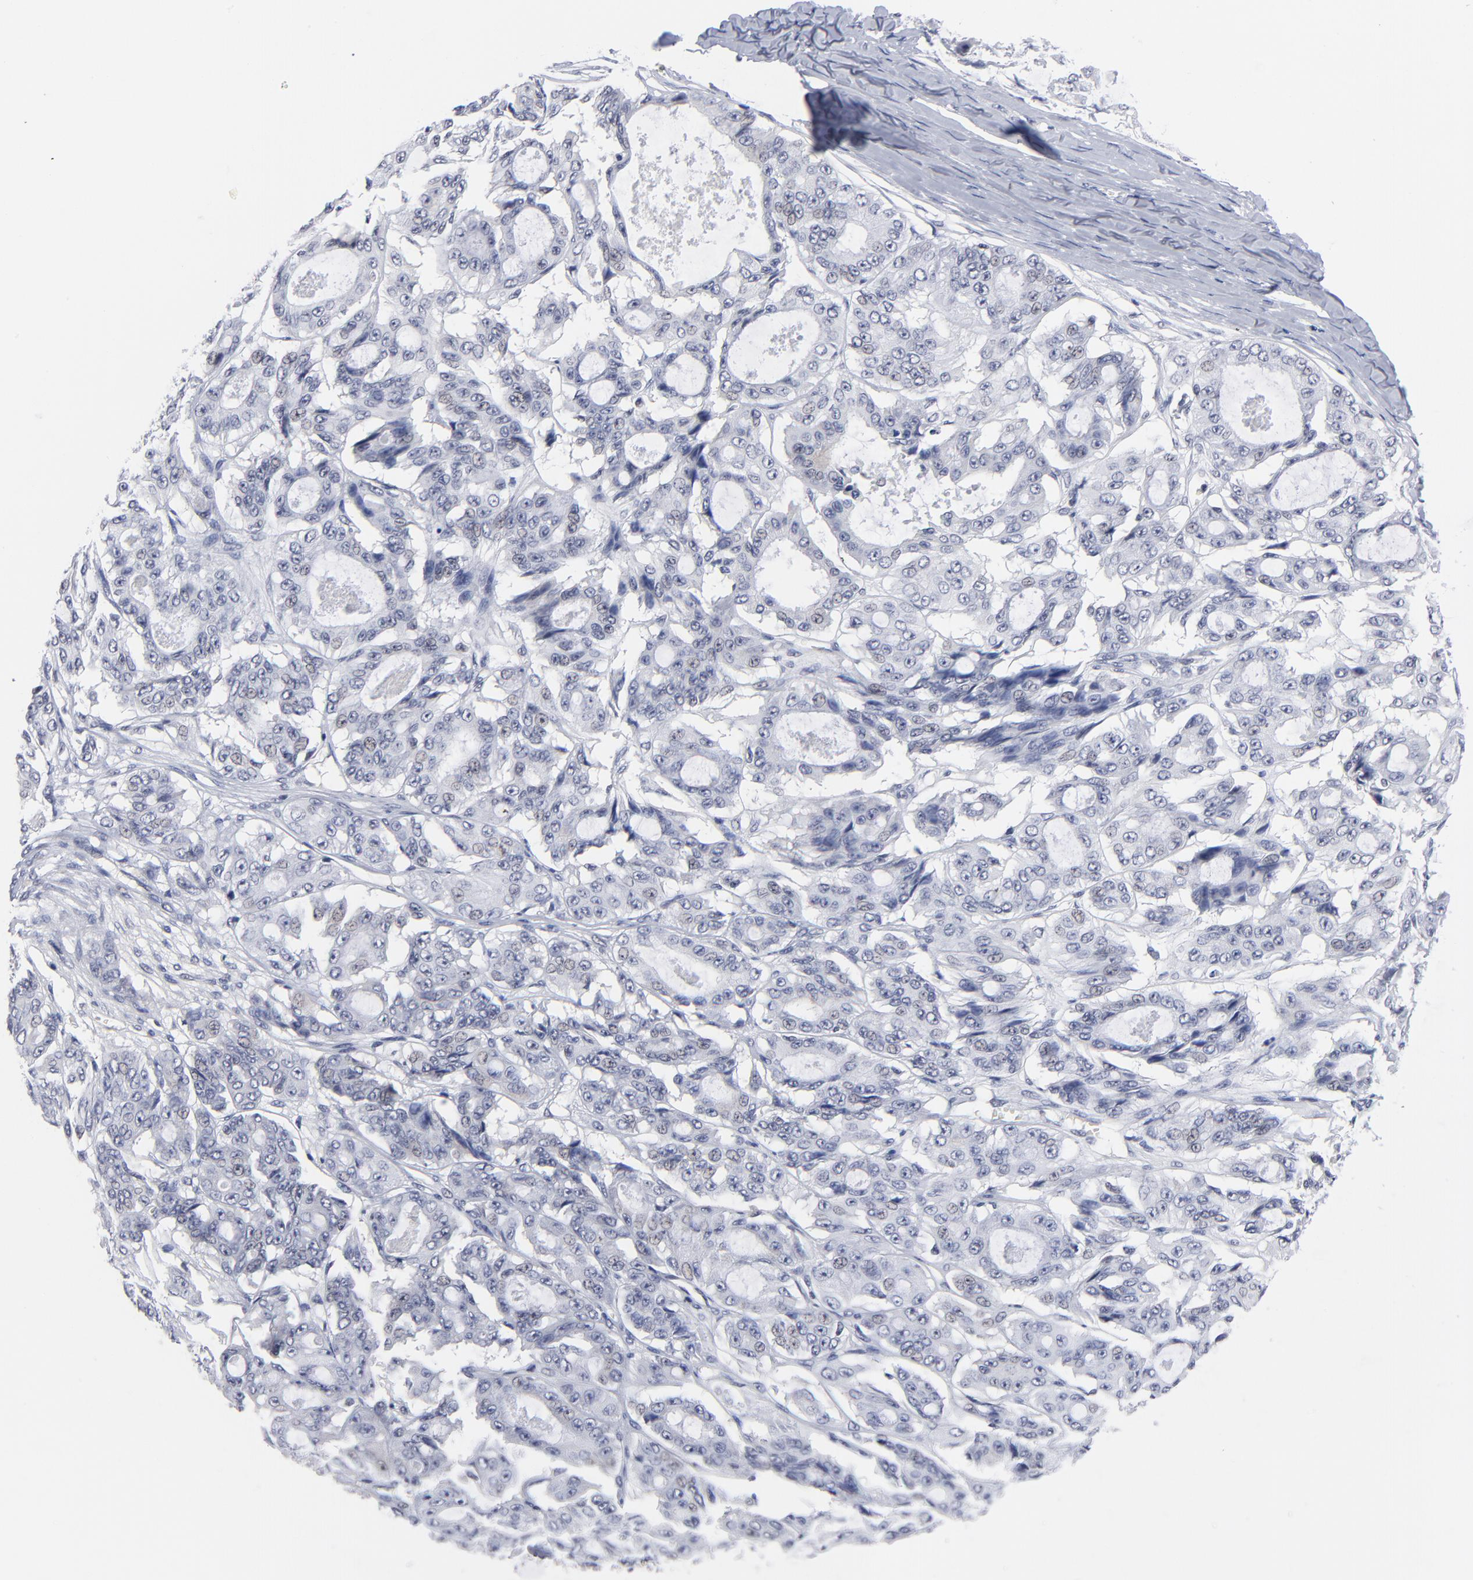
{"staining": {"intensity": "negative", "quantity": "none", "location": "none"}, "tissue": "ovarian cancer", "cell_type": "Tumor cells", "image_type": "cancer", "snomed": [{"axis": "morphology", "description": "Carcinoma, endometroid"}, {"axis": "topography", "description": "Ovary"}], "caption": "High power microscopy micrograph of an IHC histopathology image of ovarian cancer (endometroid carcinoma), revealing no significant staining in tumor cells.", "gene": "SP2", "patient": {"sex": "female", "age": 61}}